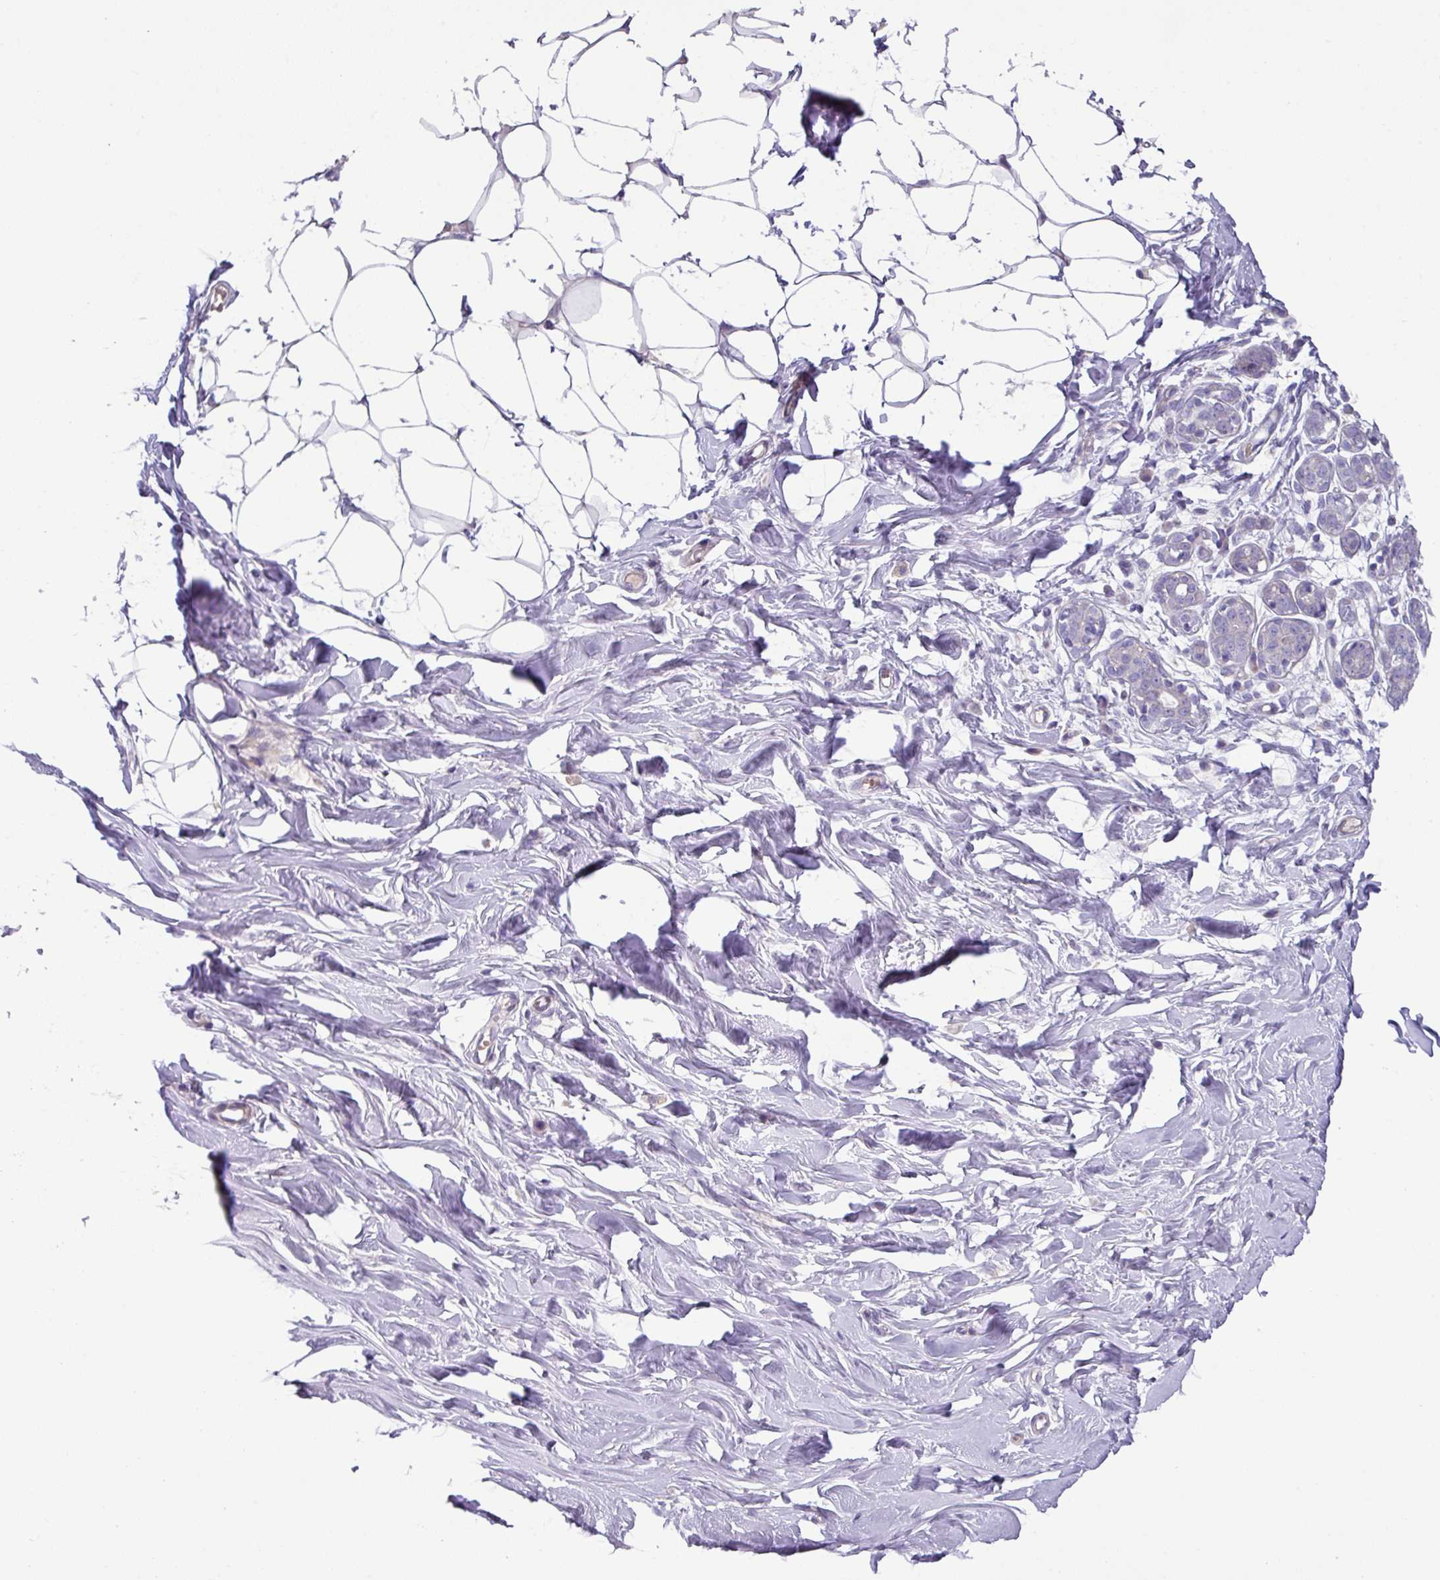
{"staining": {"intensity": "negative", "quantity": "none", "location": "none"}, "tissue": "breast", "cell_type": "Adipocytes", "image_type": "normal", "snomed": [{"axis": "morphology", "description": "Normal tissue, NOS"}, {"axis": "topography", "description": "Breast"}], "caption": "Image shows no significant protein positivity in adipocytes of benign breast. (DAB (3,3'-diaminobenzidine) immunohistochemistry with hematoxylin counter stain).", "gene": "RGS16", "patient": {"sex": "female", "age": 27}}